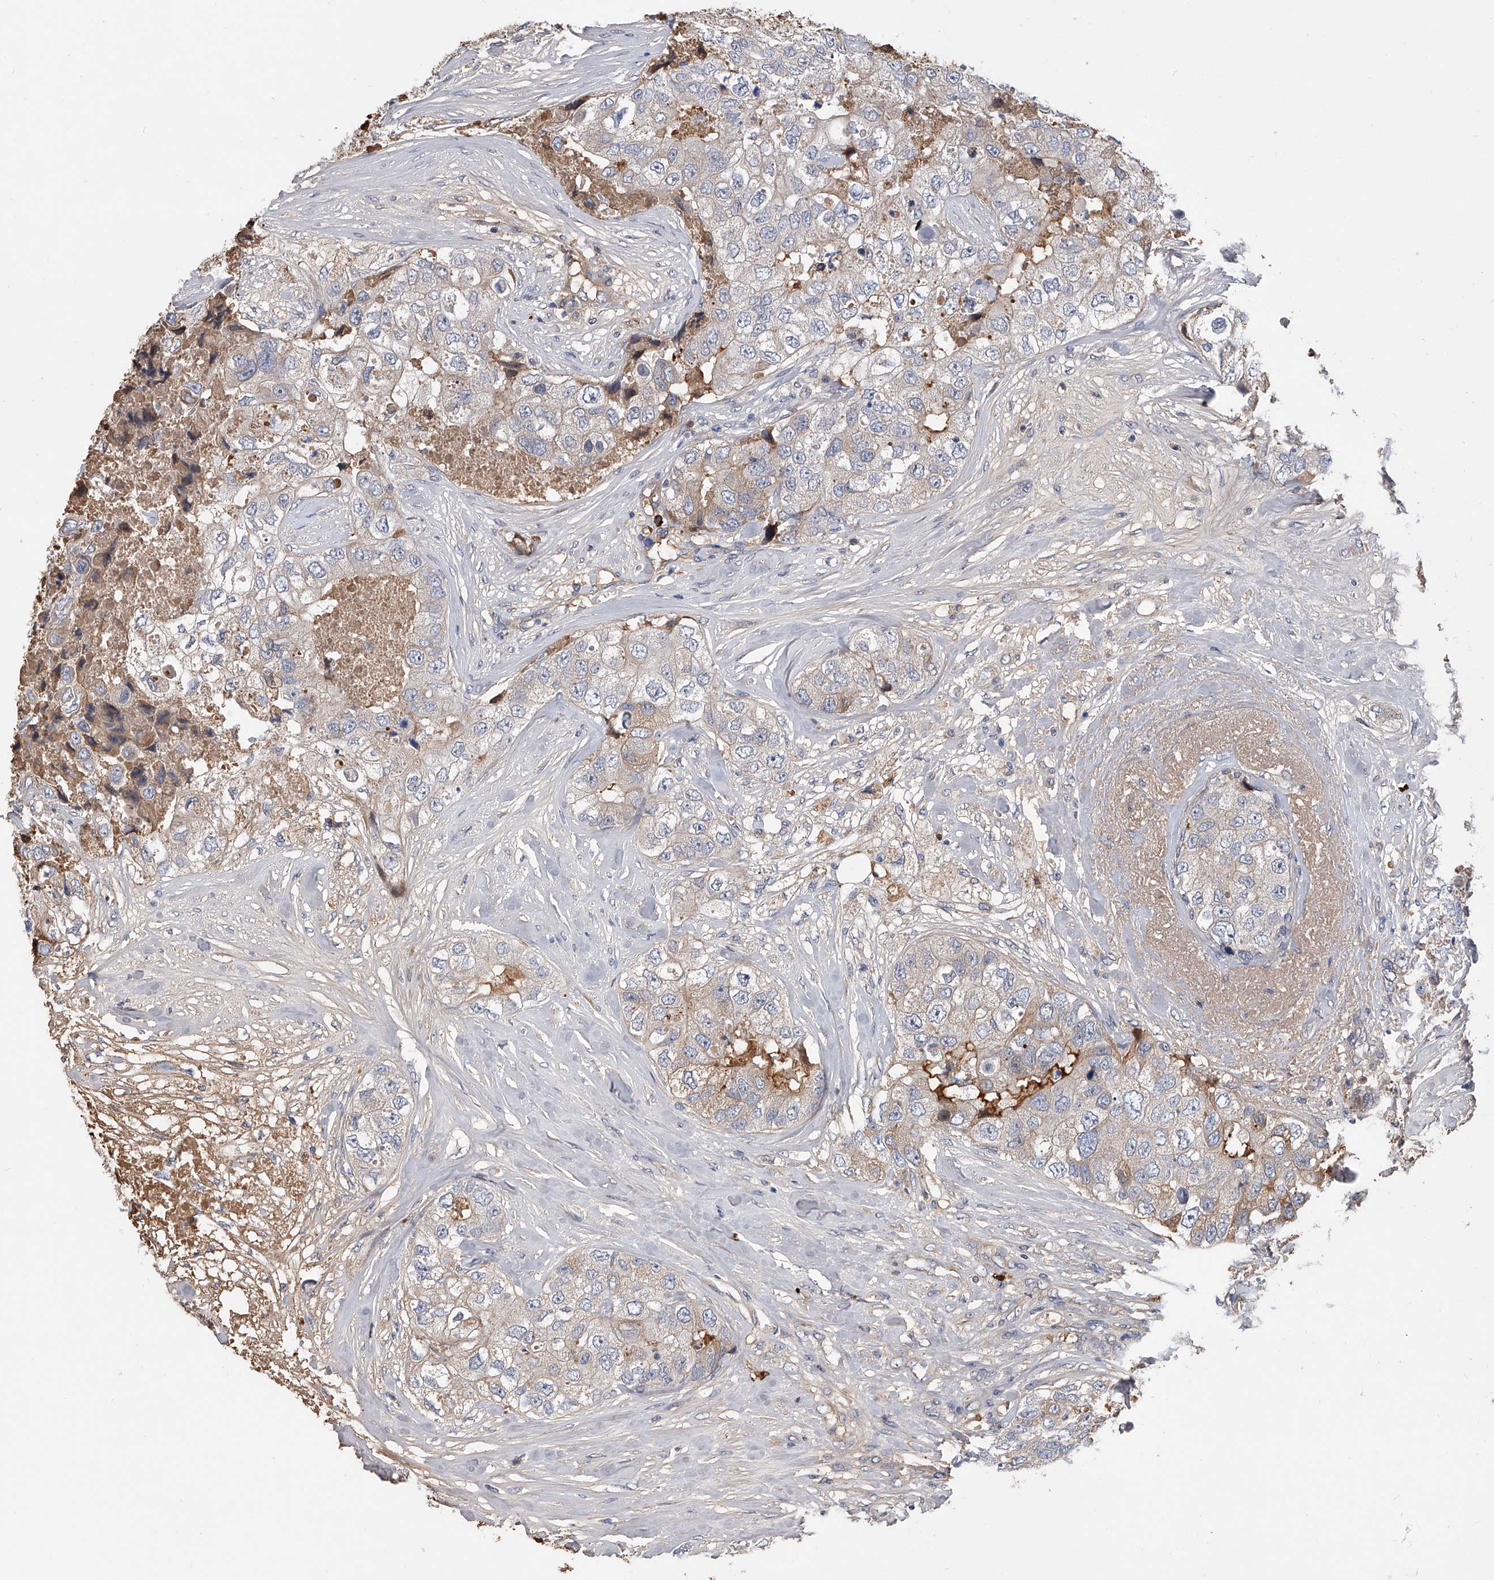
{"staining": {"intensity": "weak", "quantity": "<25%", "location": "cytoplasmic/membranous"}, "tissue": "breast cancer", "cell_type": "Tumor cells", "image_type": "cancer", "snomed": [{"axis": "morphology", "description": "Duct carcinoma"}, {"axis": "topography", "description": "Breast"}], "caption": "This is an immunohistochemistry photomicrograph of human breast invasive ductal carcinoma. There is no positivity in tumor cells.", "gene": "ZNF25", "patient": {"sex": "female", "age": 62}}